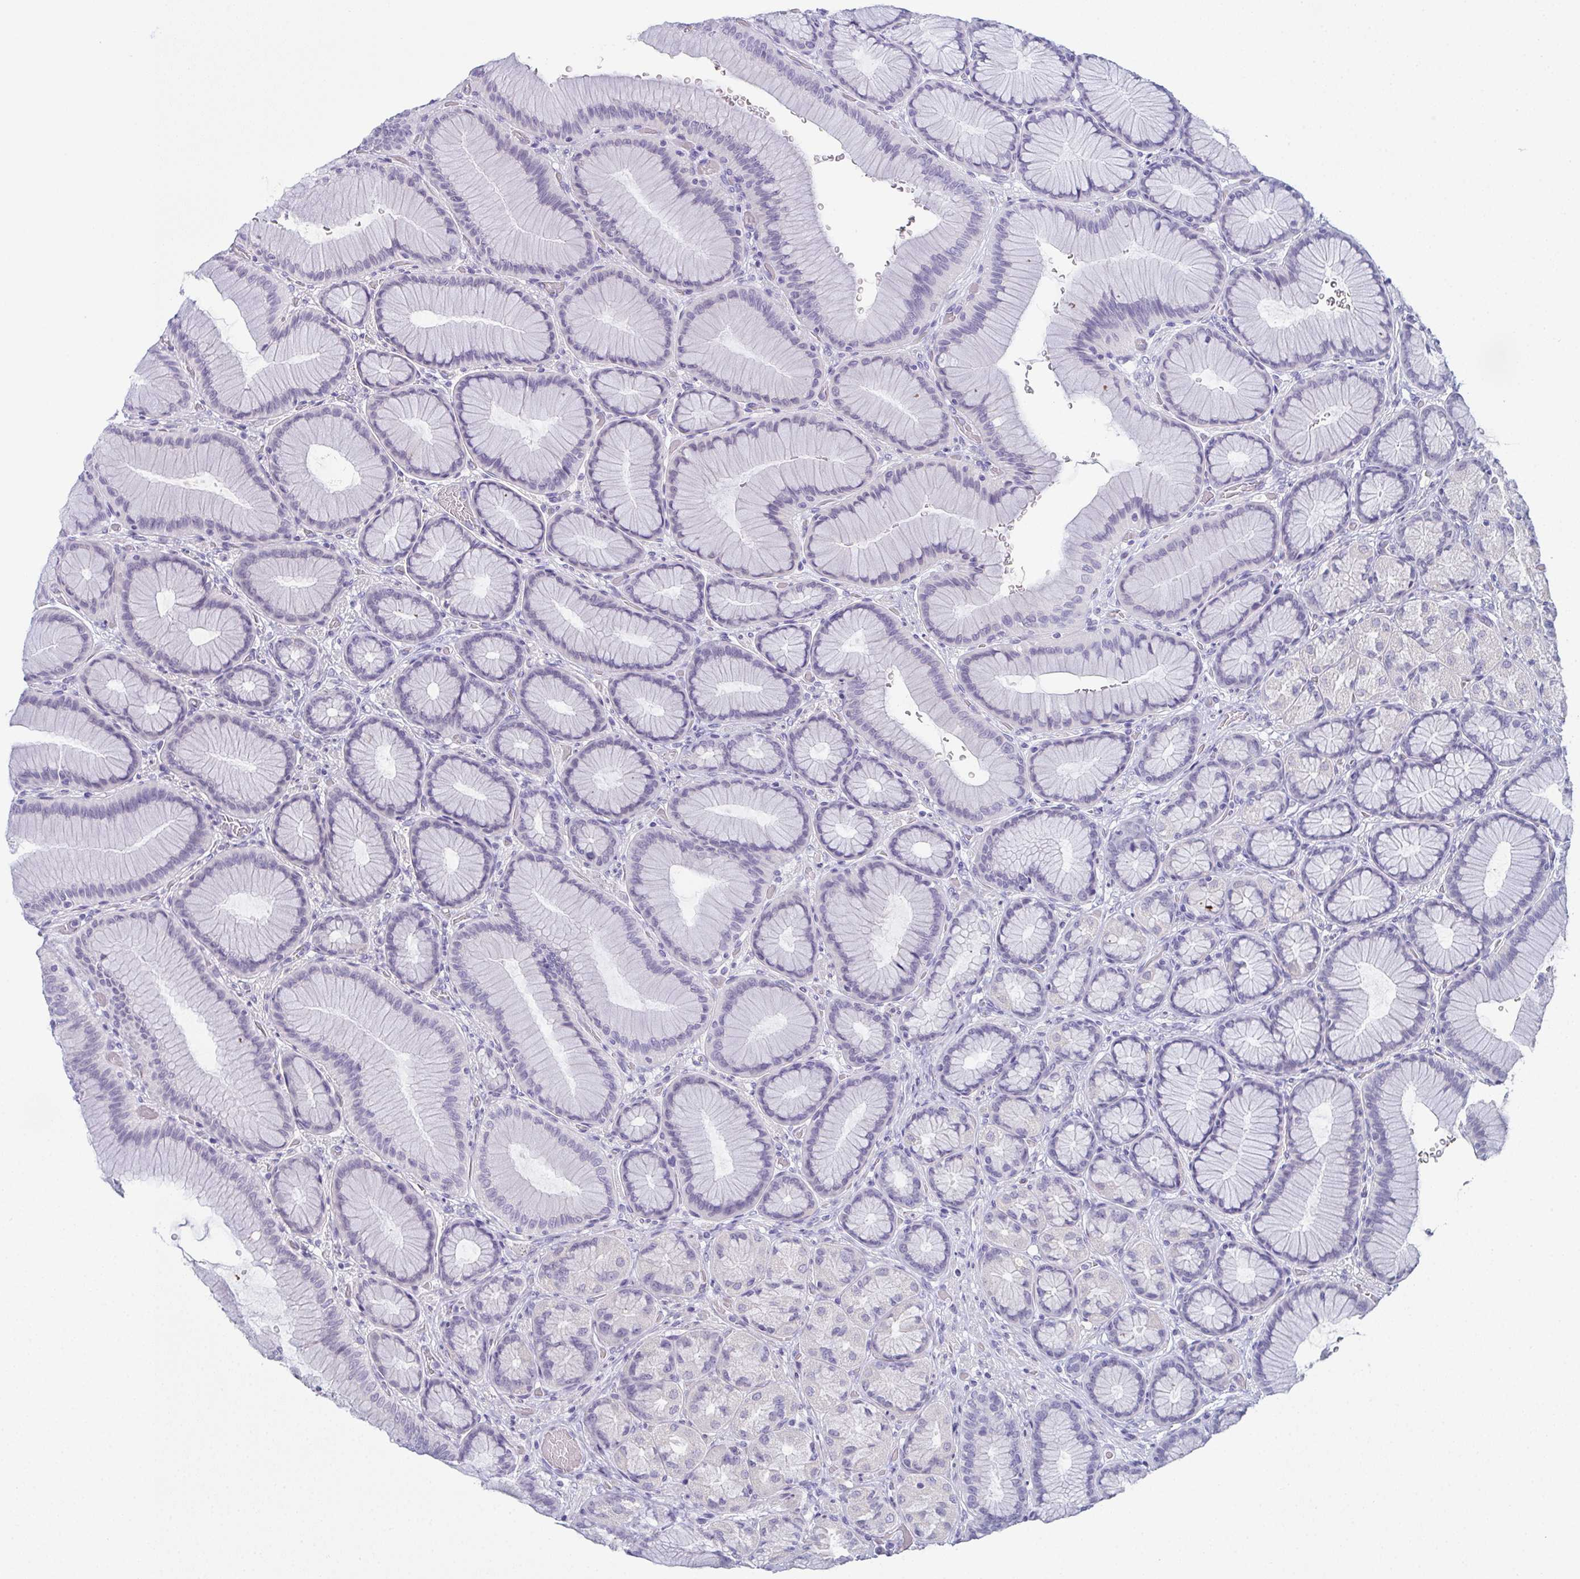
{"staining": {"intensity": "negative", "quantity": "none", "location": "none"}, "tissue": "stomach", "cell_type": "Glandular cells", "image_type": "normal", "snomed": [{"axis": "morphology", "description": "Normal tissue, NOS"}, {"axis": "morphology", "description": "Adenocarcinoma, NOS"}, {"axis": "morphology", "description": "Adenocarcinoma, High grade"}, {"axis": "topography", "description": "Stomach, upper"}, {"axis": "topography", "description": "Stomach"}], "caption": "A high-resolution micrograph shows immunohistochemistry staining of normal stomach, which shows no significant staining in glandular cells.", "gene": "SLC36A2", "patient": {"sex": "female", "age": 65}}